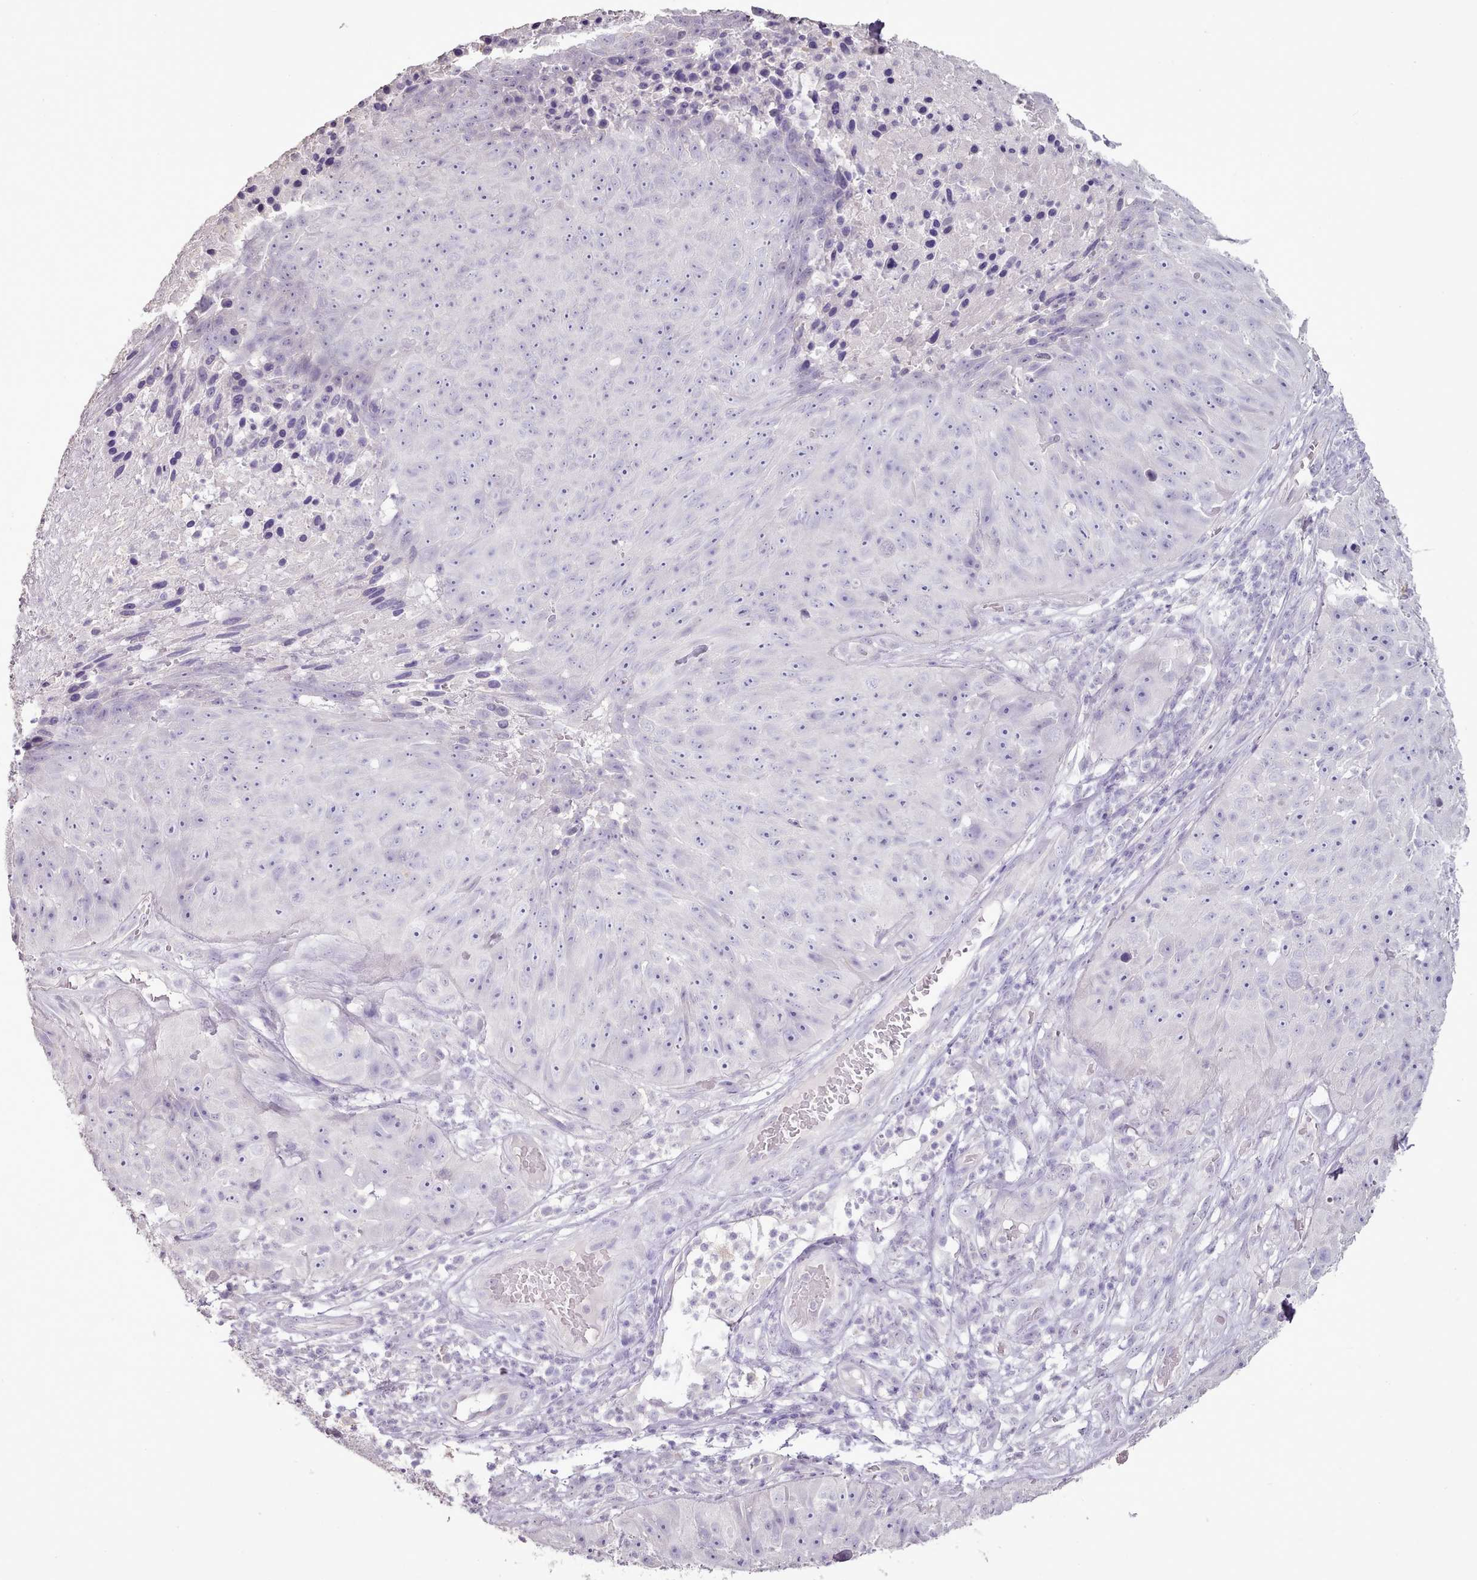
{"staining": {"intensity": "negative", "quantity": "none", "location": "none"}, "tissue": "skin cancer", "cell_type": "Tumor cells", "image_type": "cancer", "snomed": [{"axis": "morphology", "description": "Squamous cell carcinoma, NOS"}, {"axis": "topography", "description": "Skin"}], "caption": "Skin cancer was stained to show a protein in brown. There is no significant positivity in tumor cells.", "gene": "BLOC1S2", "patient": {"sex": "female", "age": 87}}